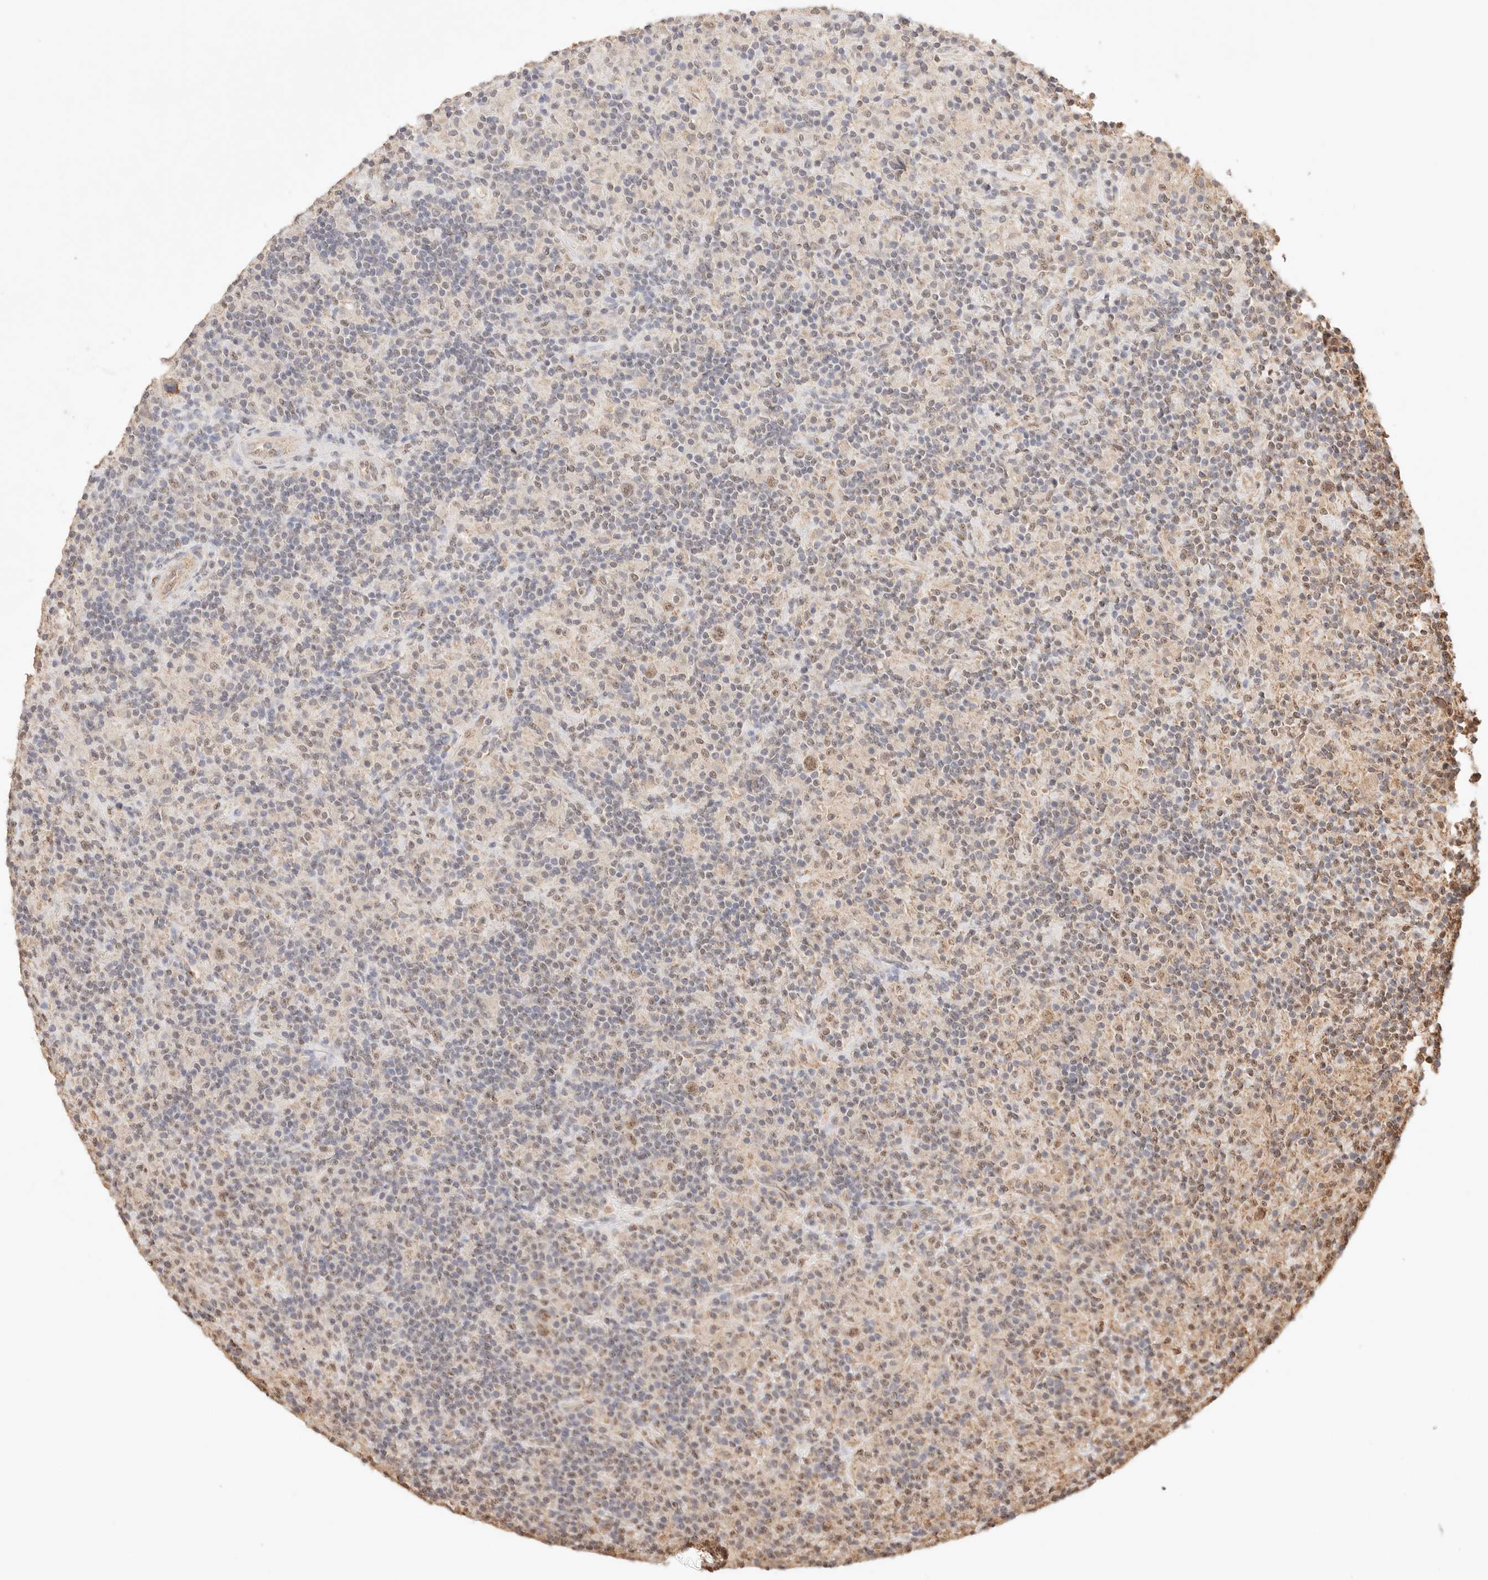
{"staining": {"intensity": "moderate", "quantity": ">75%", "location": "nuclear"}, "tissue": "lymphoma", "cell_type": "Tumor cells", "image_type": "cancer", "snomed": [{"axis": "morphology", "description": "Hodgkin's disease, NOS"}, {"axis": "topography", "description": "Lymph node"}], "caption": "Immunohistochemistry (DAB) staining of lymphoma demonstrates moderate nuclear protein expression in approximately >75% of tumor cells.", "gene": "IL1R2", "patient": {"sex": "male", "age": 70}}